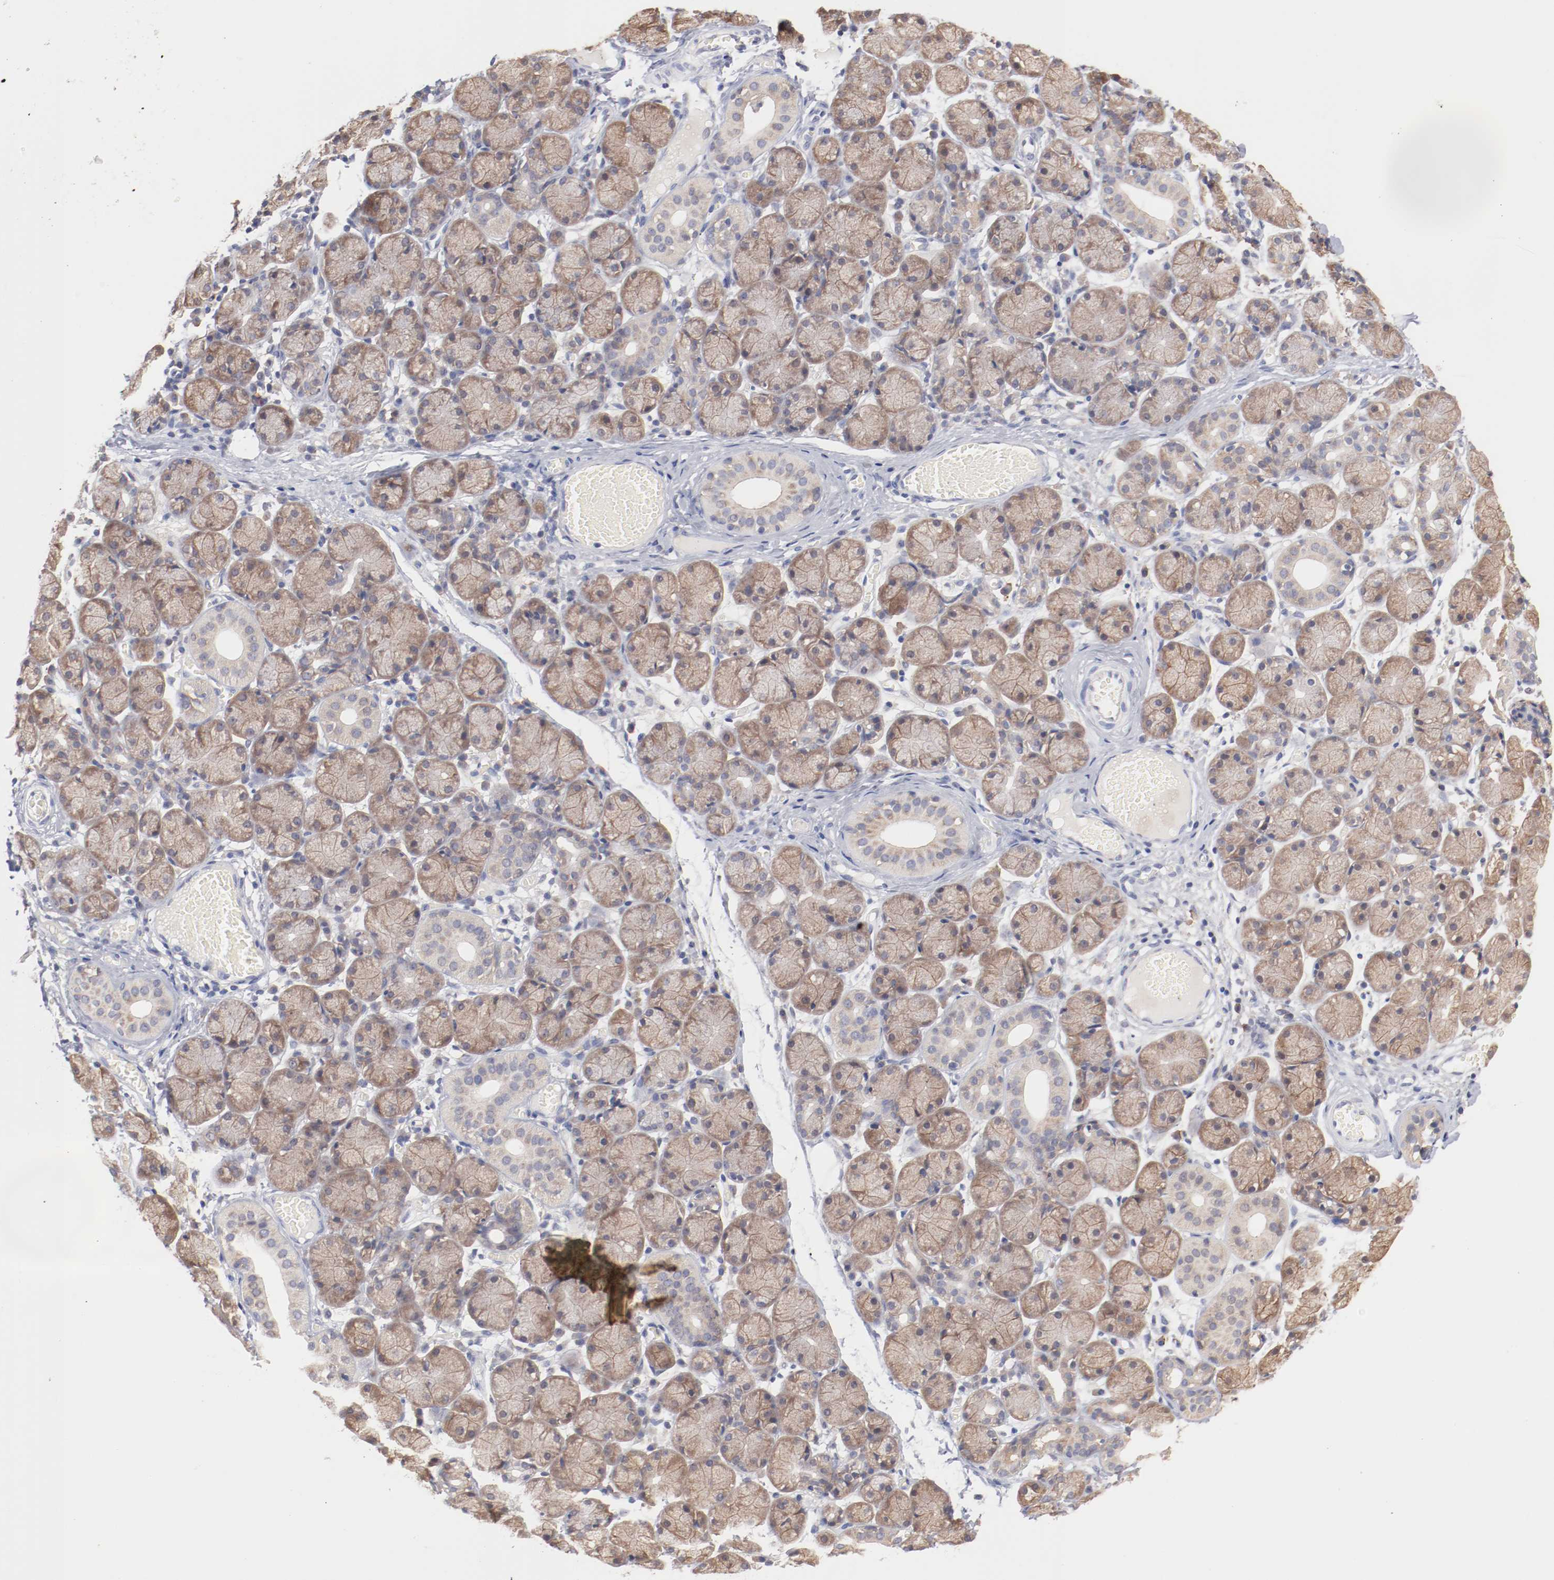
{"staining": {"intensity": "moderate", "quantity": ">75%", "location": "cytoplasmic/membranous"}, "tissue": "salivary gland", "cell_type": "Glandular cells", "image_type": "normal", "snomed": [{"axis": "morphology", "description": "Normal tissue, NOS"}, {"axis": "topography", "description": "Salivary gland"}], "caption": "Immunohistochemical staining of unremarkable salivary gland demonstrates >75% levels of moderate cytoplasmic/membranous protein expression in about >75% of glandular cells.", "gene": "SETD3", "patient": {"sex": "female", "age": 24}}